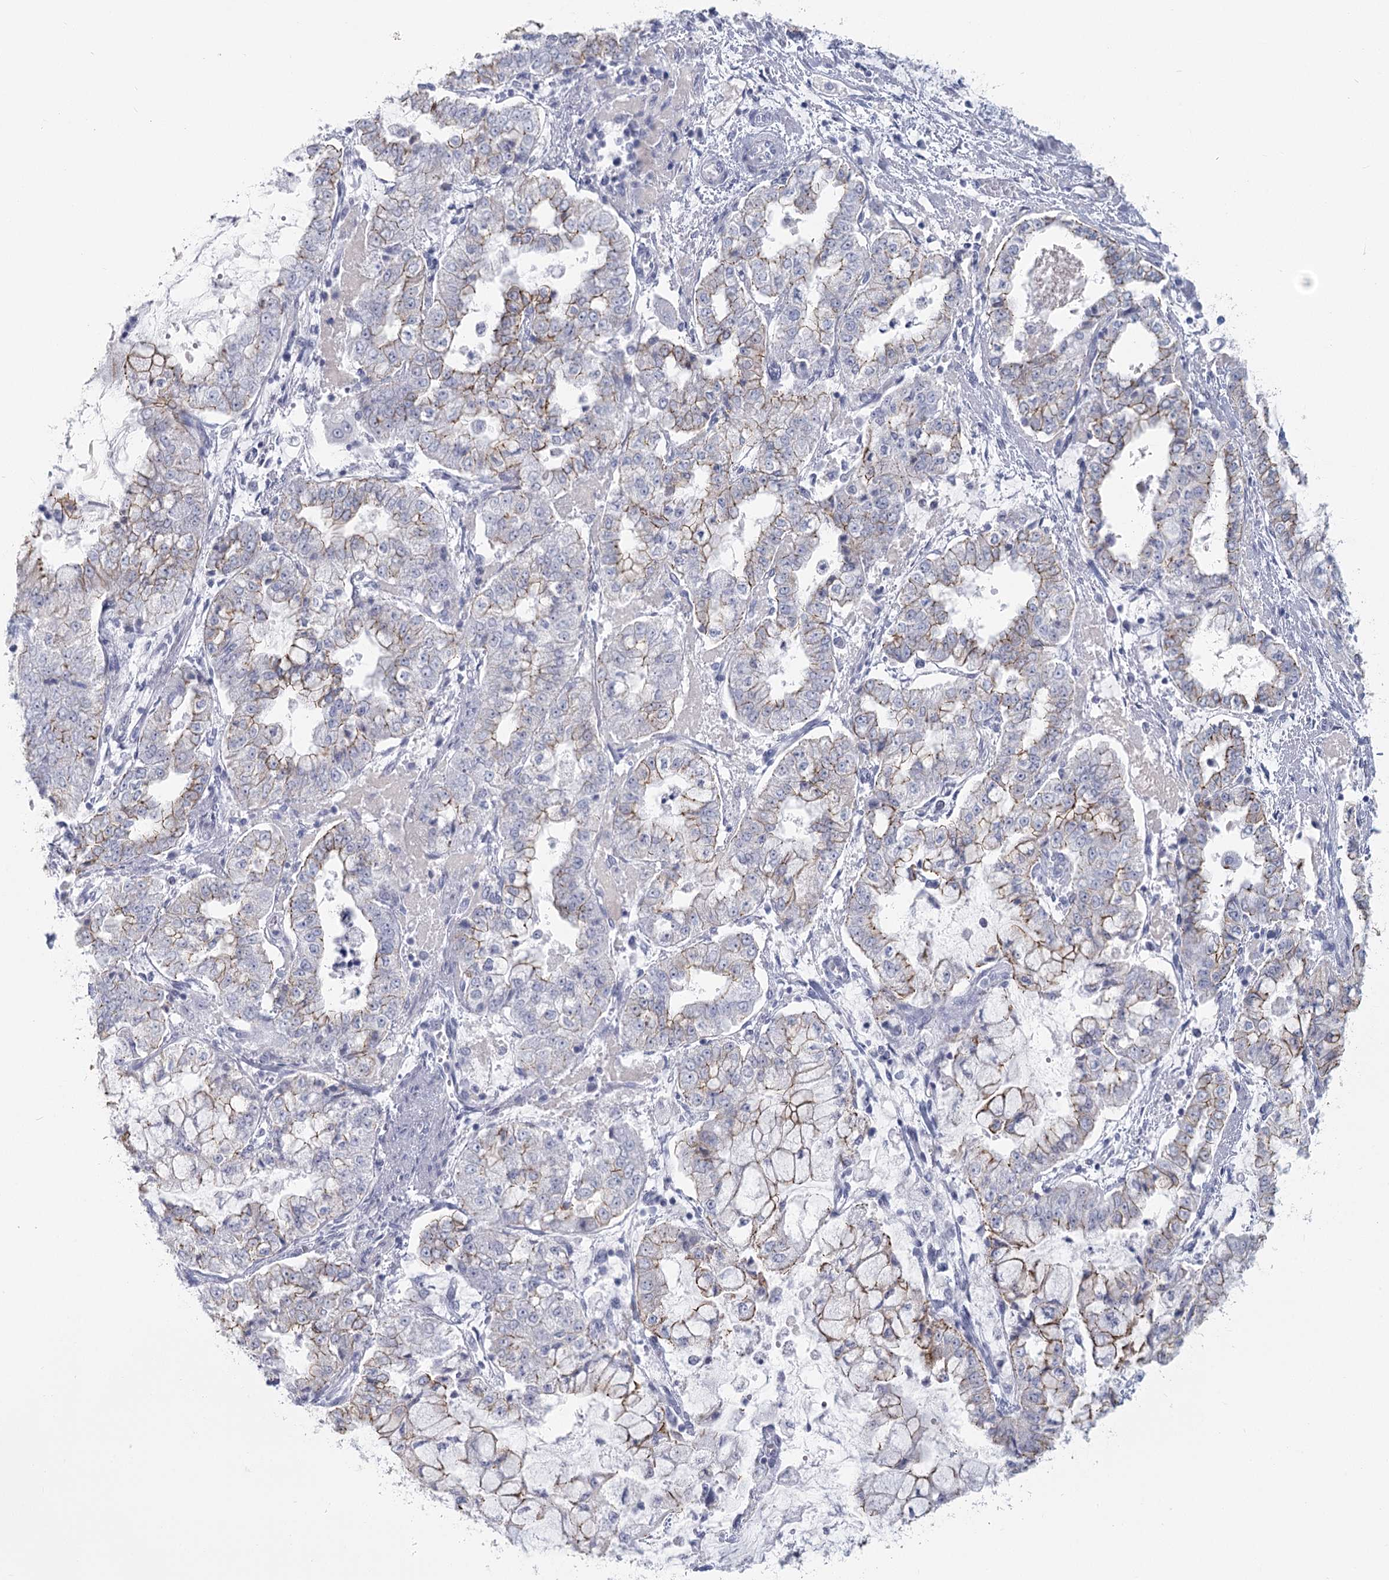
{"staining": {"intensity": "moderate", "quantity": "<25%", "location": "cytoplasmic/membranous"}, "tissue": "stomach cancer", "cell_type": "Tumor cells", "image_type": "cancer", "snomed": [{"axis": "morphology", "description": "Adenocarcinoma, NOS"}, {"axis": "topography", "description": "Stomach"}], "caption": "Tumor cells show moderate cytoplasmic/membranous positivity in about <25% of cells in stomach adenocarcinoma. The staining was performed using DAB, with brown indicating positive protein expression. Nuclei are stained blue with hematoxylin.", "gene": "WNT8B", "patient": {"sex": "male", "age": 76}}